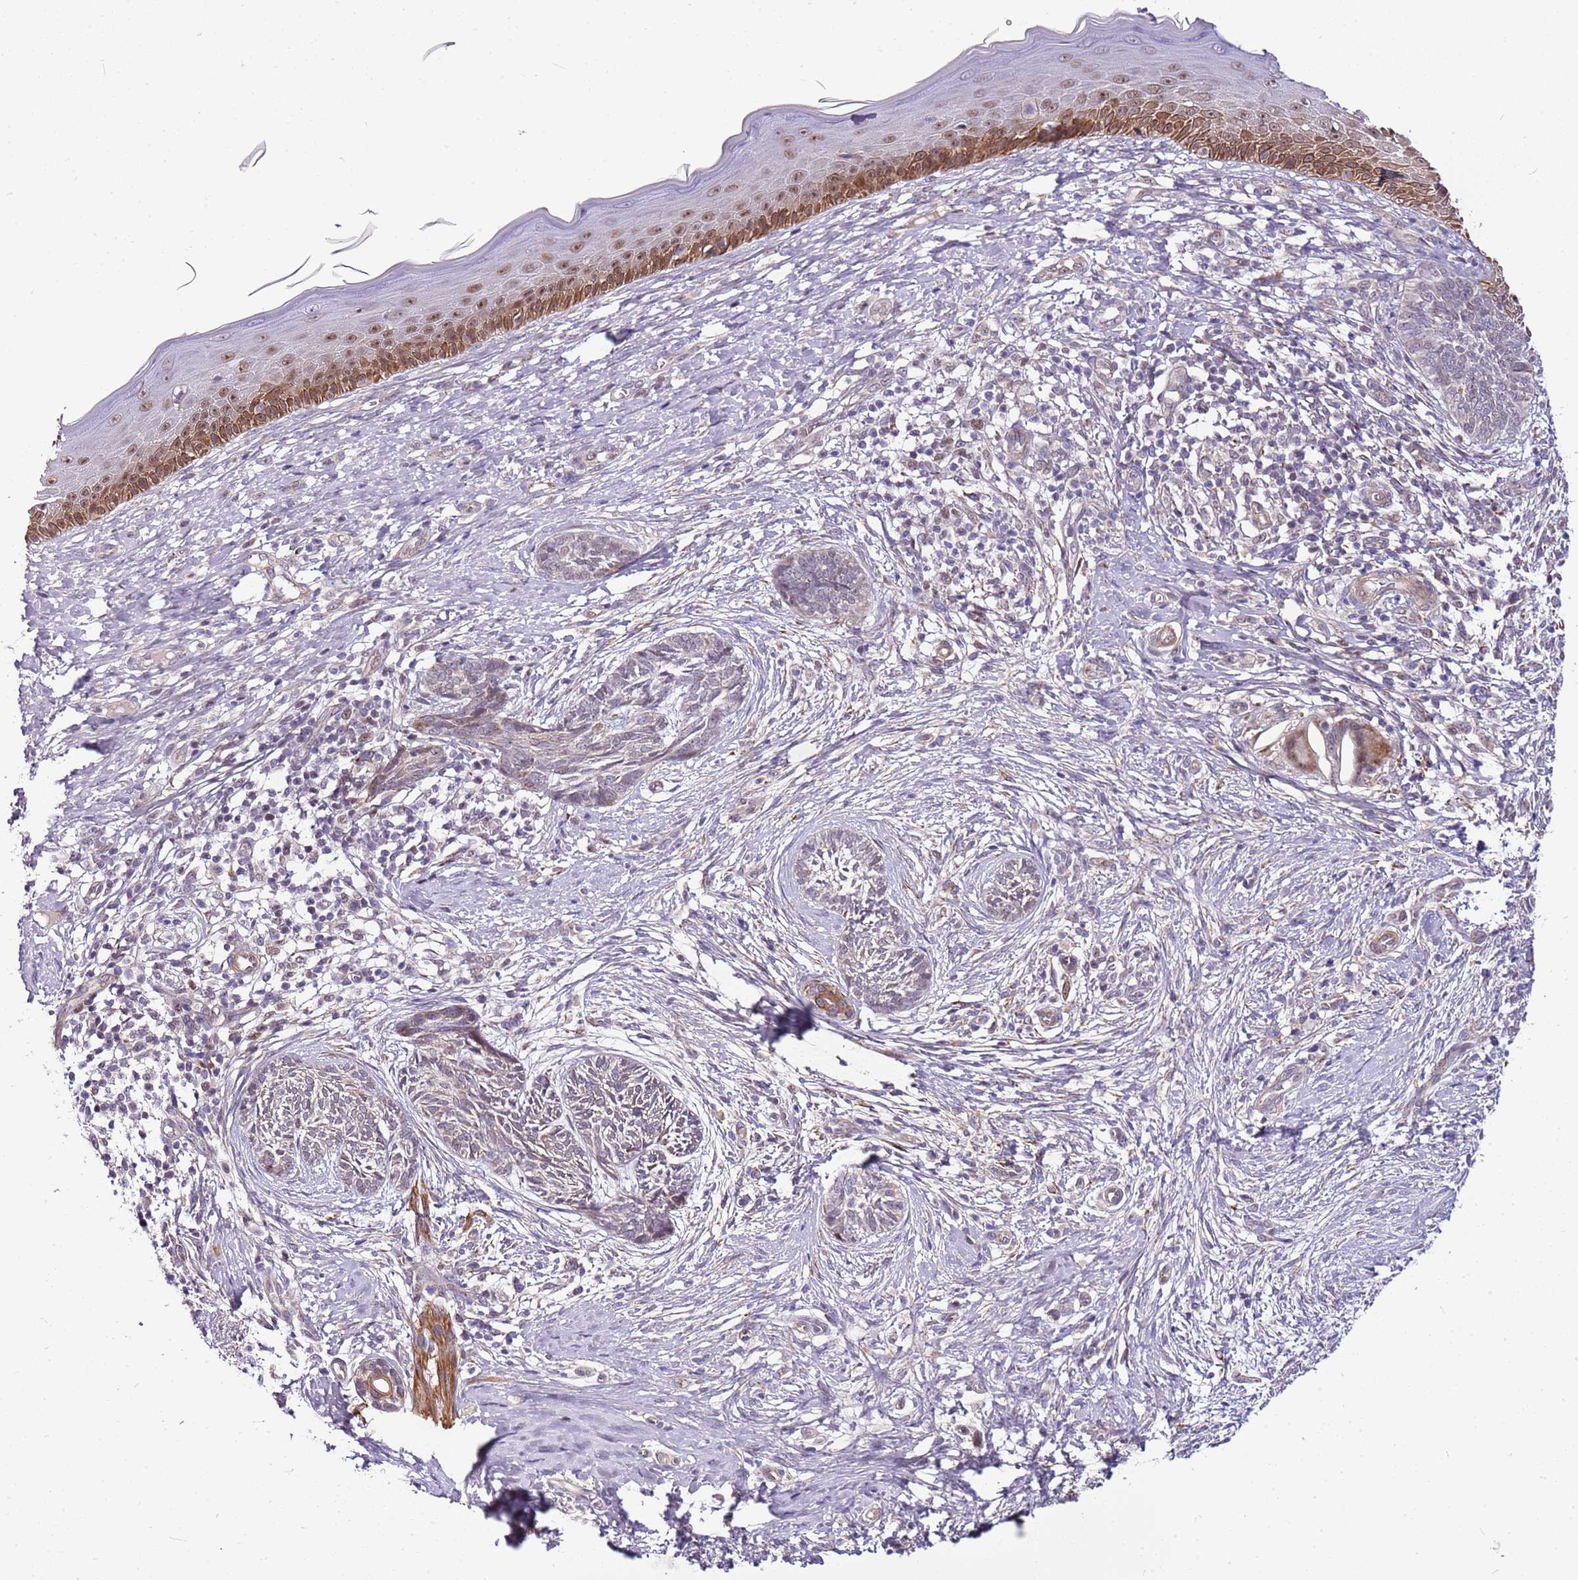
{"staining": {"intensity": "negative", "quantity": "none", "location": "none"}, "tissue": "skin cancer", "cell_type": "Tumor cells", "image_type": "cancer", "snomed": [{"axis": "morphology", "description": "Basal cell carcinoma"}, {"axis": "topography", "description": "Skin"}], "caption": "The immunohistochemistry photomicrograph has no significant expression in tumor cells of skin cancer (basal cell carcinoma) tissue.", "gene": "POLE3", "patient": {"sex": "male", "age": 73}}